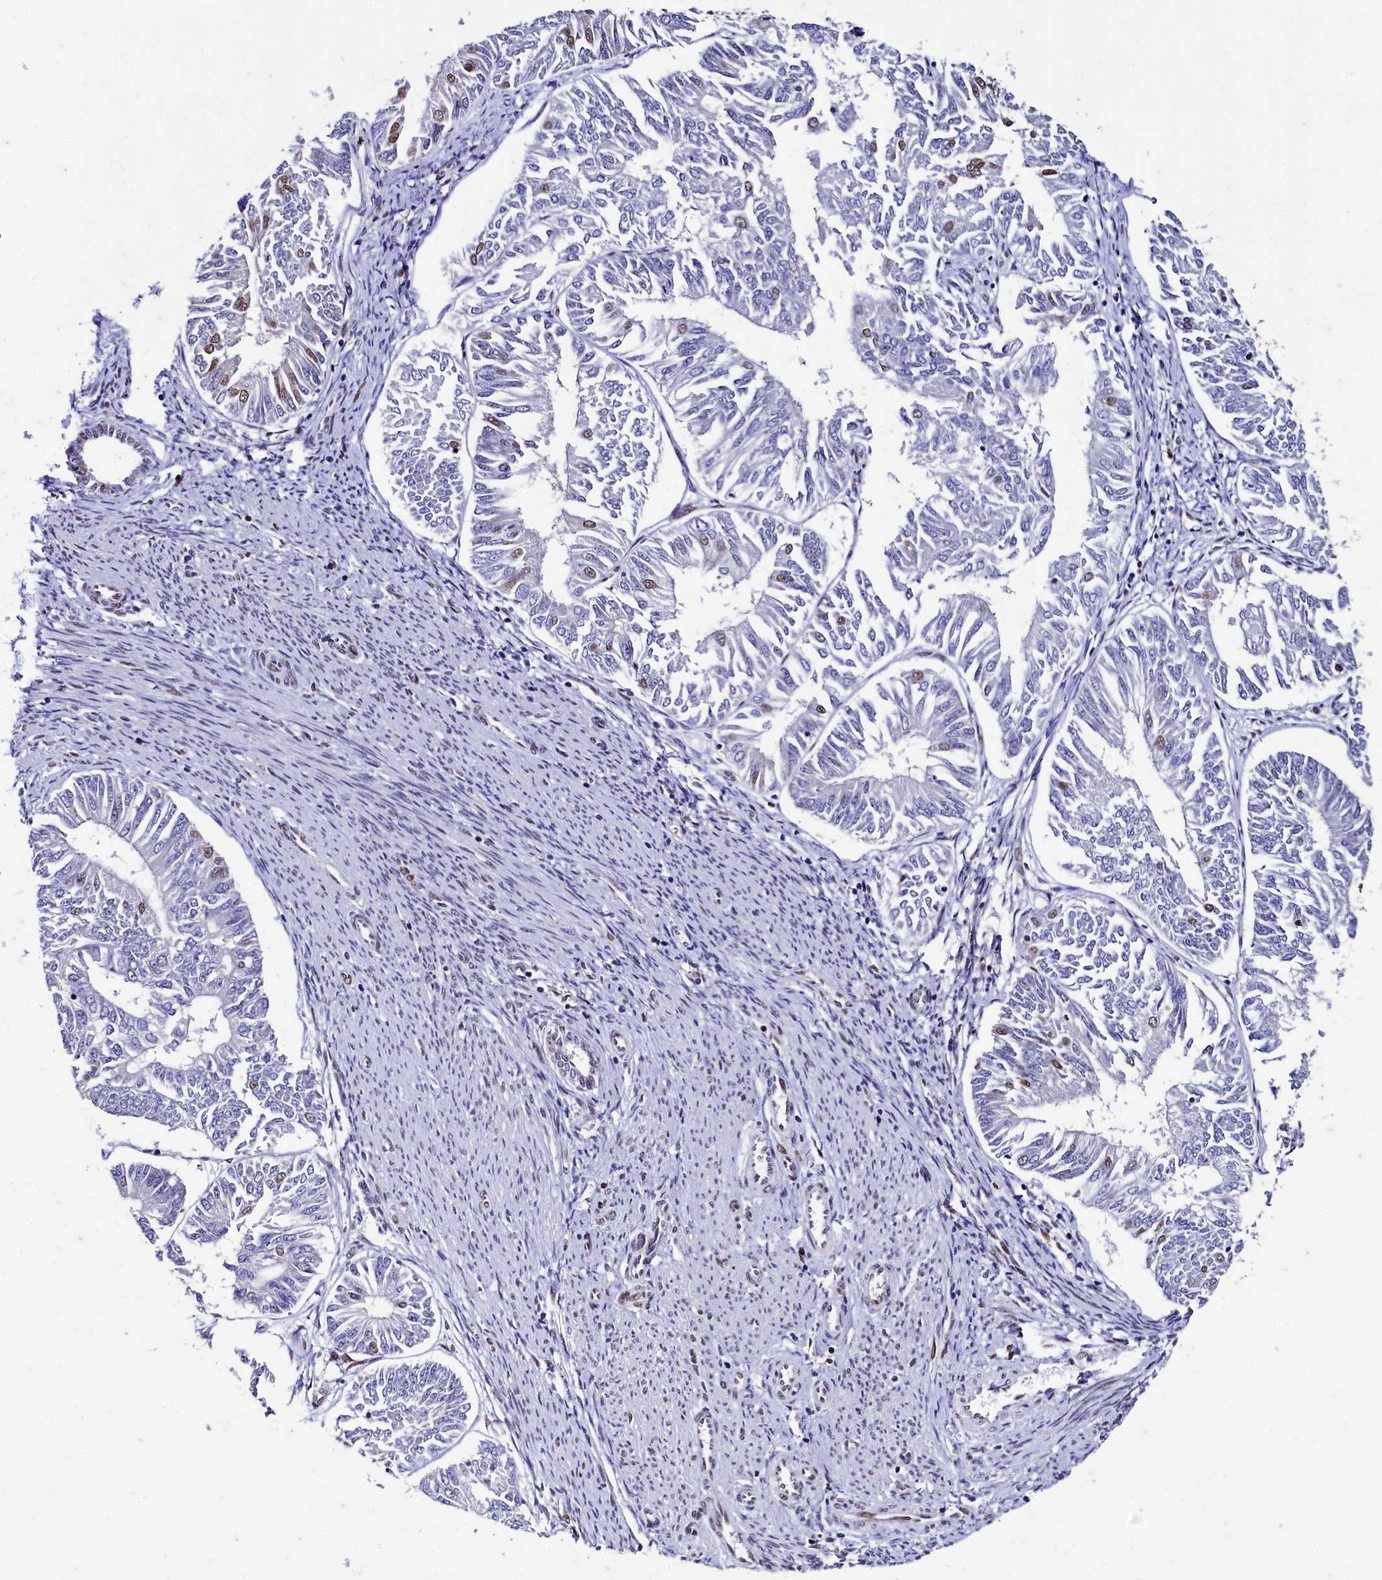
{"staining": {"intensity": "moderate", "quantity": "<25%", "location": "nuclear"}, "tissue": "endometrial cancer", "cell_type": "Tumor cells", "image_type": "cancer", "snomed": [{"axis": "morphology", "description": "Adenocarcinoma, NOS"}, {"axis": "topography", "description": "Endometrium"}], "caption": "The histopathology image demonstrates a brown stain indicating the presence of a protein in the nuclear of tumor cells in endometrial cancer (adenocarcinoma).", "gene": "CPSF7", "patient": {"sex": "female", "age": 58}}